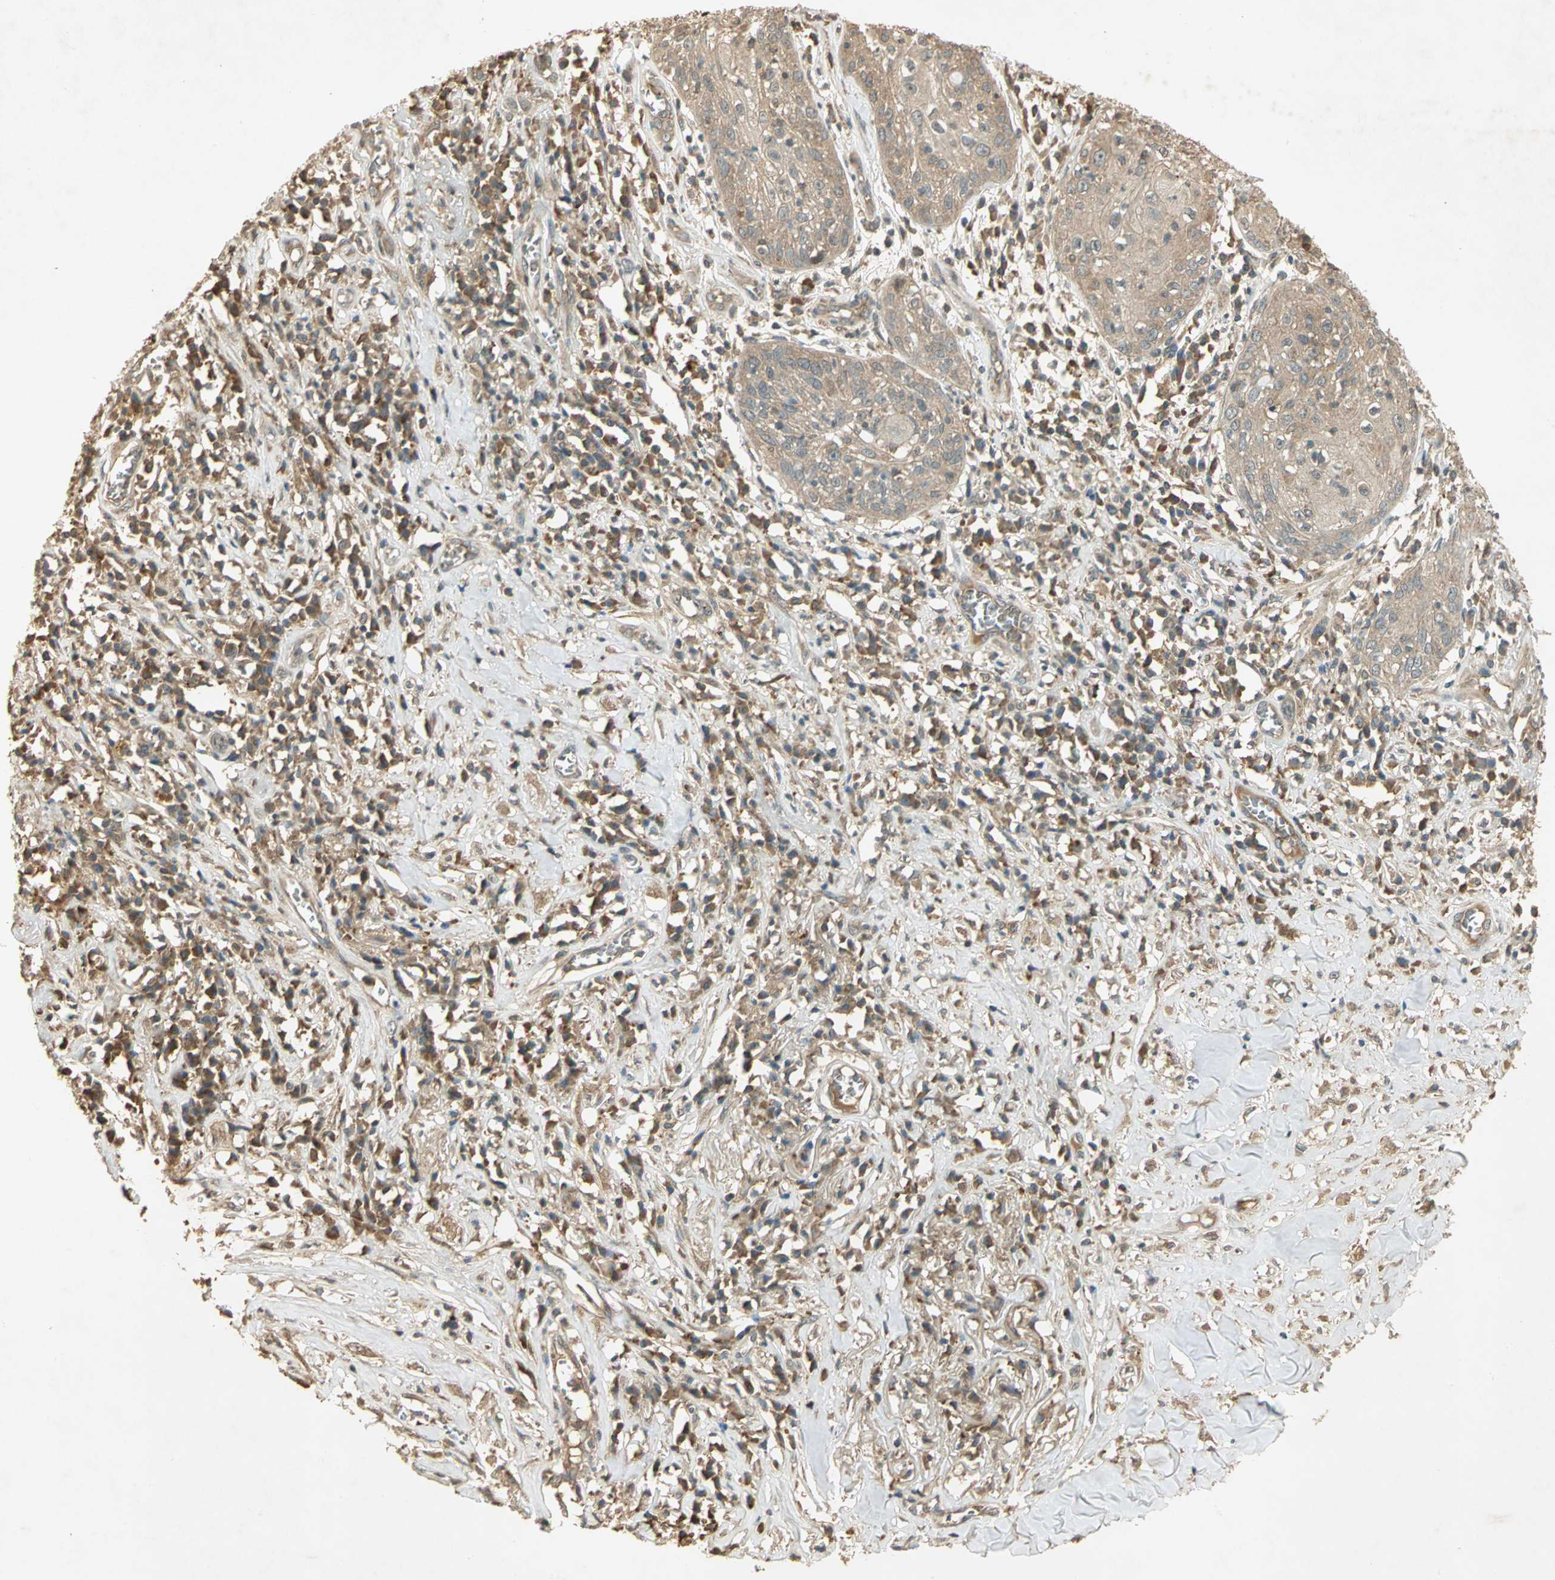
{"staining": {"intensity": "weak", "quantity": ">75%", "location": "cytoplasmic/membranous"}, "tissue": "skin cancer", "cell_type": "Tumor cells", "image_type": "cancer", "snomed": [{"axis": "morphology", "description": "Squamous cell carcinoma, NOS"}, {"axis": "topography", "description": "Skin"}], "caption": "Immunohistochemistry (IHC) of human squamous cell carcinoma (skin) displays low levels of weak cytoplasmic/membranous expression in about >75% of tumor cells. Nuclei are stained in blue.", "gene": "KEAP1", "patient": {"sex": "male", "age": 65}}